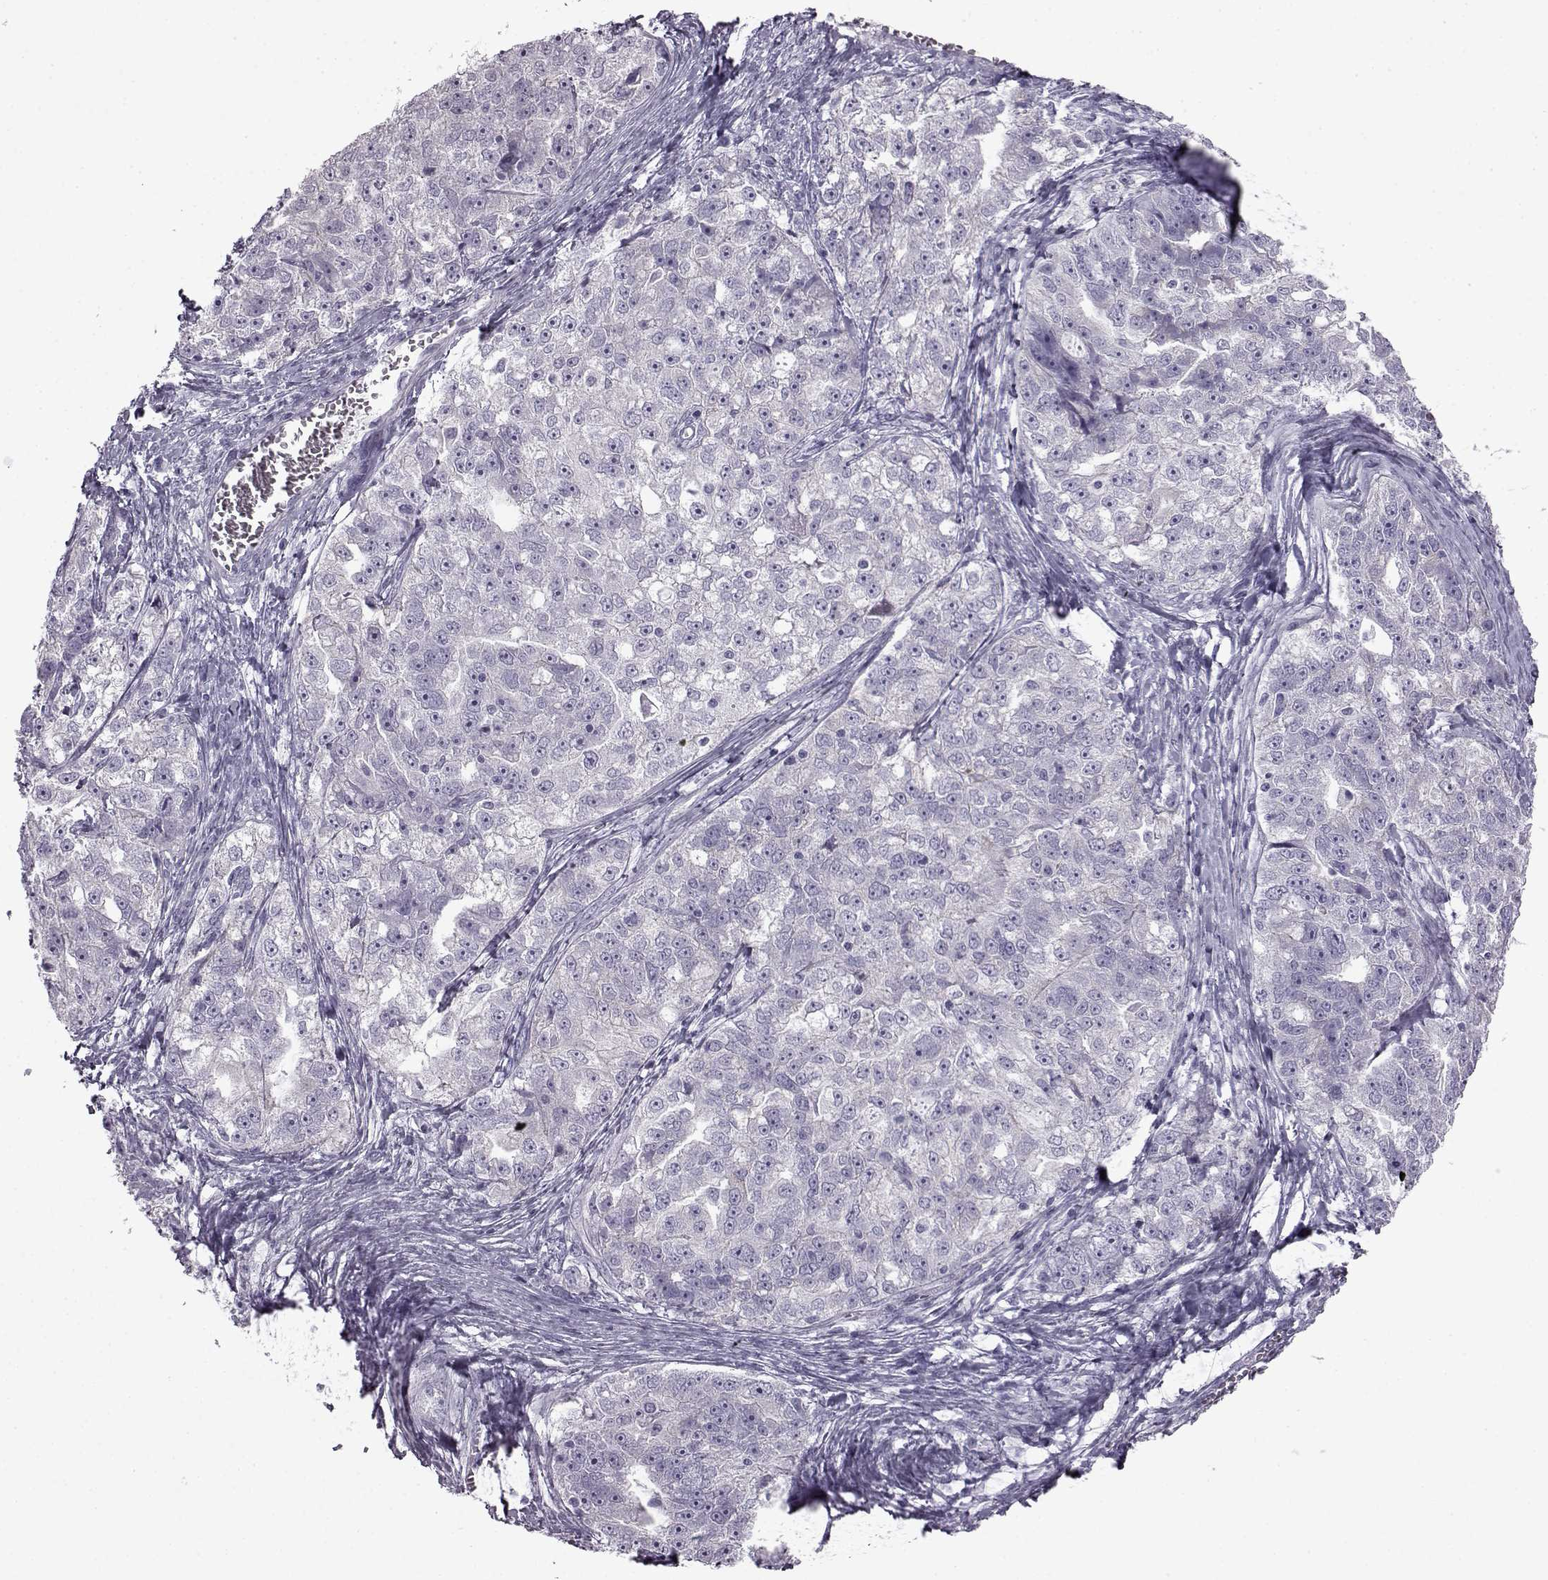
{"staining": {"intensity": "negative", "quantity": "none", "location": "none"}, "tissue": "ovarian cancer", "cell_type": "Tumor cells", "image_type": "cancer", "snomed": [{"axis": "morphology", "description": "Cystadenocarcinoma, serous, NOS"}, {"axis": "topography", "description": "Ovary"}], "caption": "The micrograph demonstrates no staining of tumor cells in serous cystadenocarcinoma (ovarian).", "gene": "SLC28A2", "patient": {"sex": "female", "age": 51}}